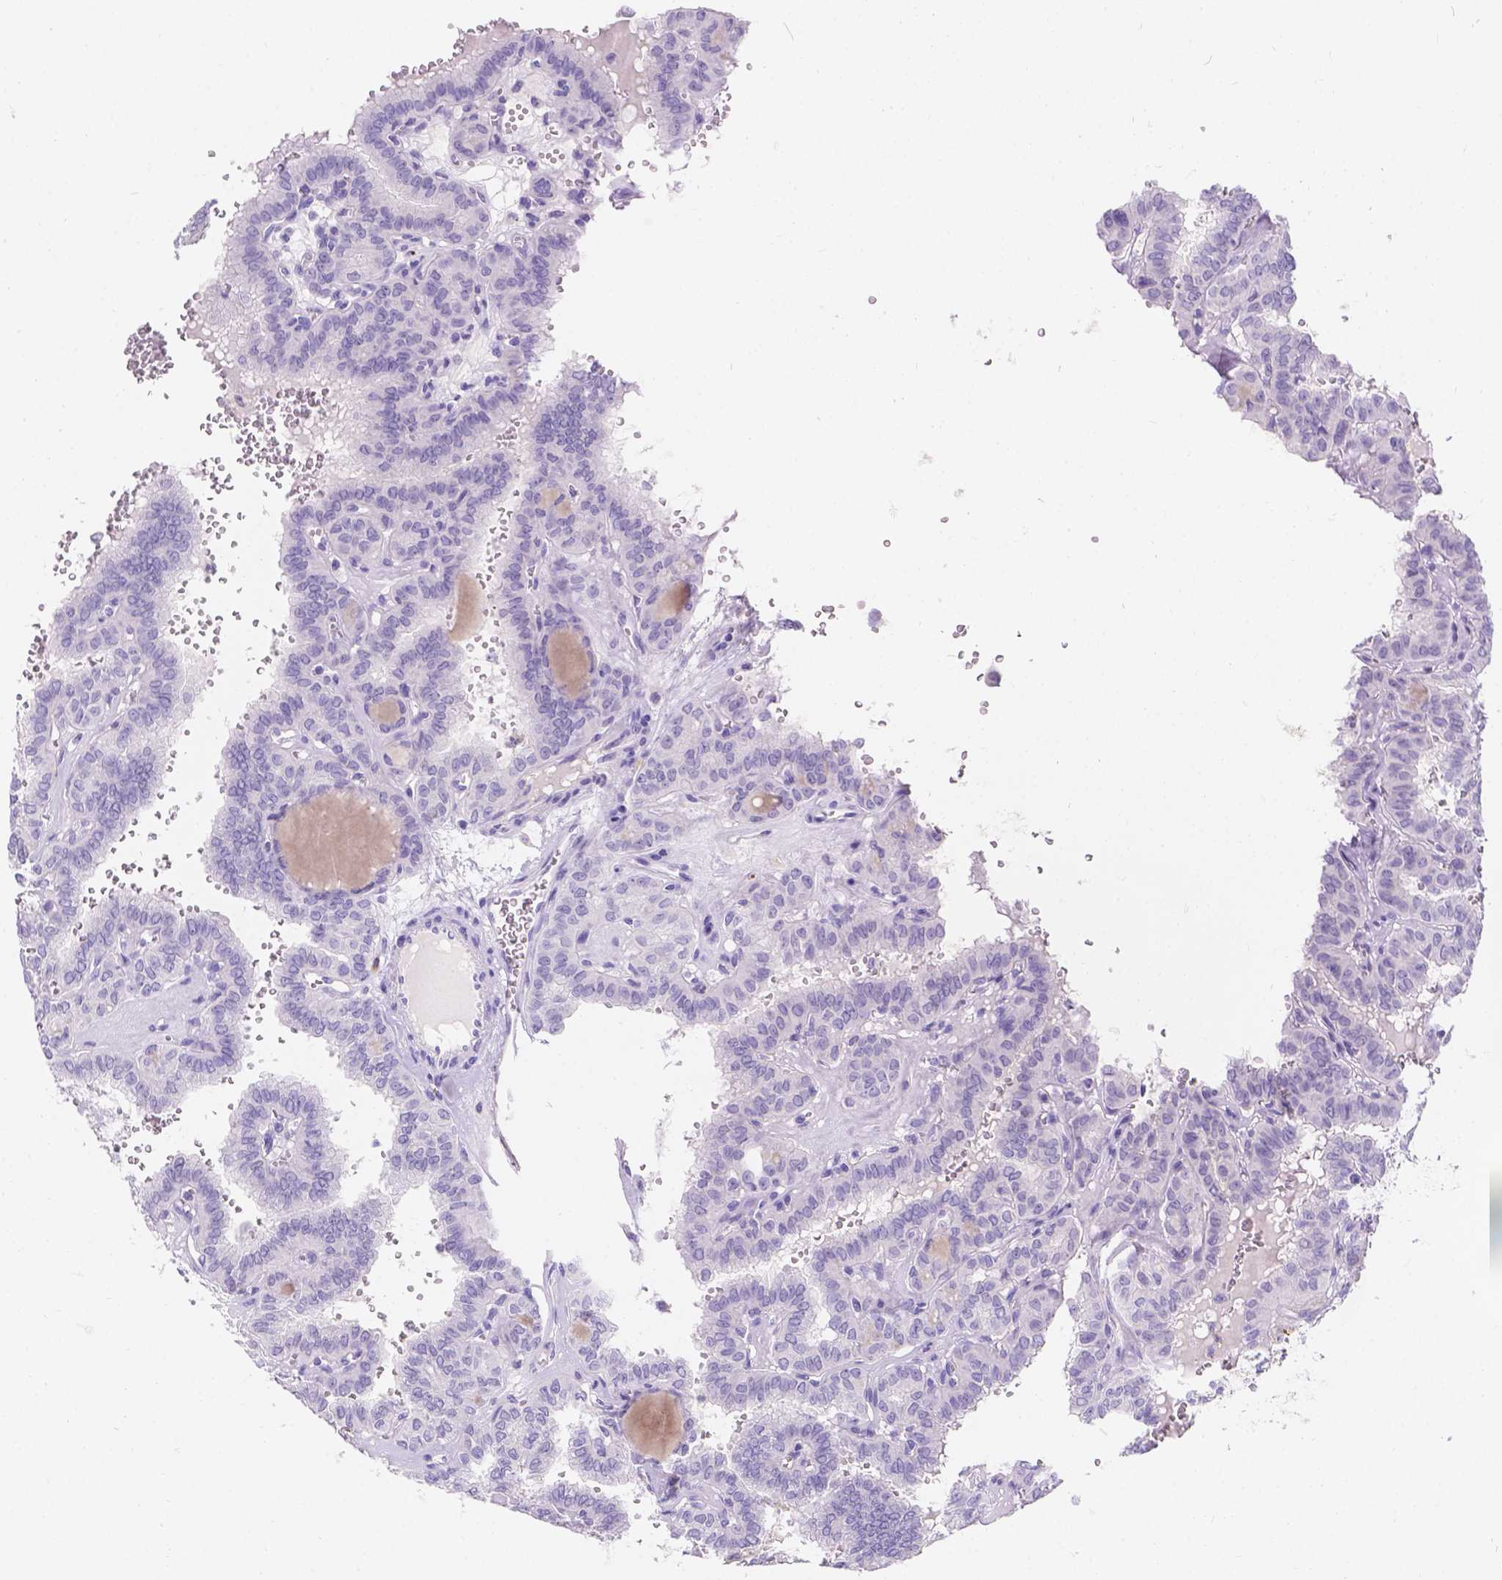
{"staining": {"intensity": "negative", "quantity": "none", "location": "none"}, "tissue": "thyroid cancer", "cell_type": "Tumor cells", "image_type": "cancer", "snomed": [{"axis": "morphology", "description": "Papillary adenocarcinoma, NOS"}, {"axis": "topography", "description": "Thyroid gland"}], "caption": "A histopathology image of human thyroid cancer is negative for staining in tumor cells.", "gene": "GNRHR", "patient": {"sex": "female", "age": 41}}